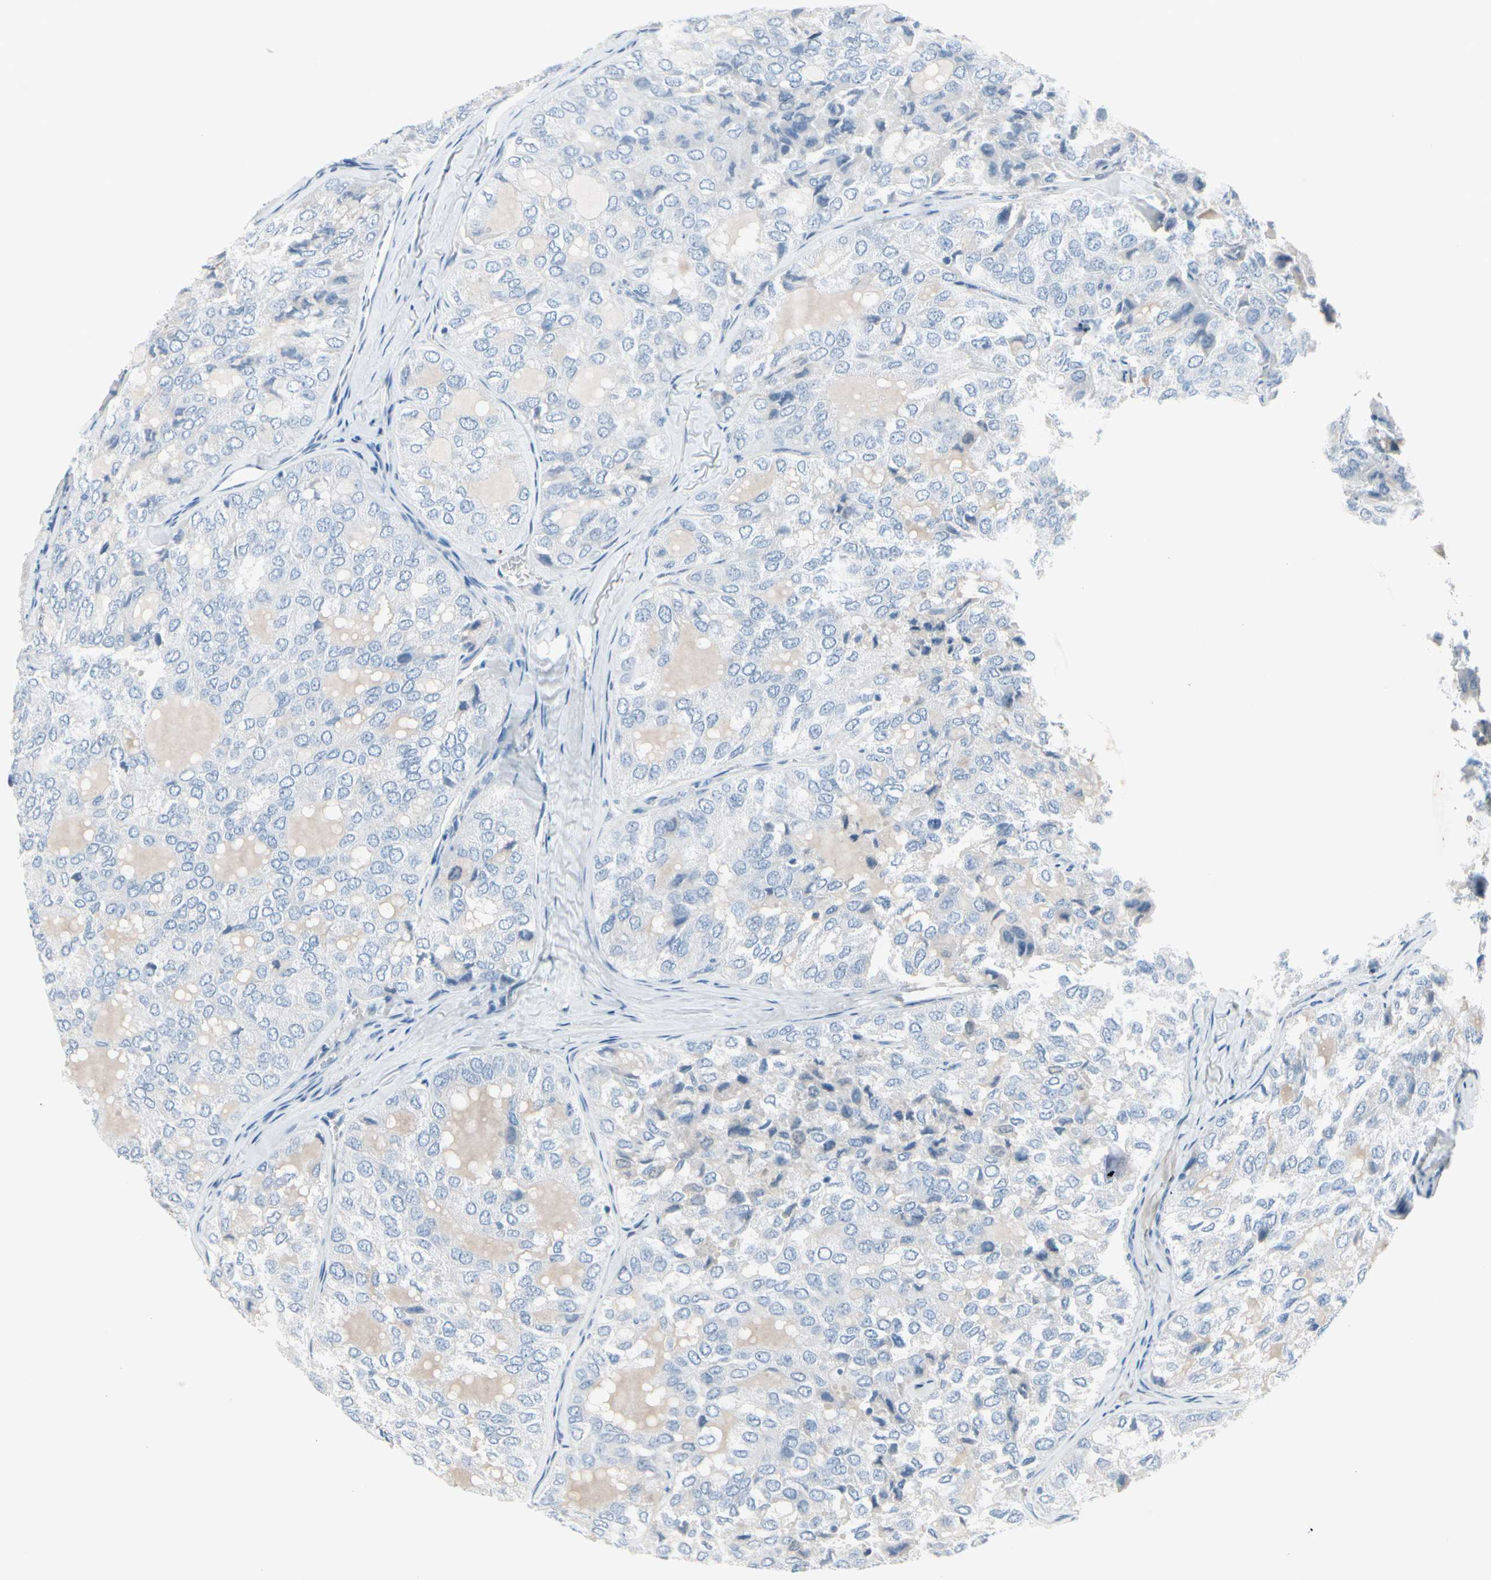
{"staining": {"intensity": "negative", "quantity": "none", "location": "none"}, "tissue": "thyroid cancer", "cell_type": "Tumor cells", "image_type": "cancer", "snomed": [{"axis": "morphology", "description": "Follicular adenoma carcinoma, NOS"}, {"axis": "topography", "description": "Thyroid gland"}], "caption": "Immunohistochemistry (IHC) of thyroid cancer reveals no staining in tumor cells.", "gene": "PGR", "patient": {"sex": "male", "age": 75}}